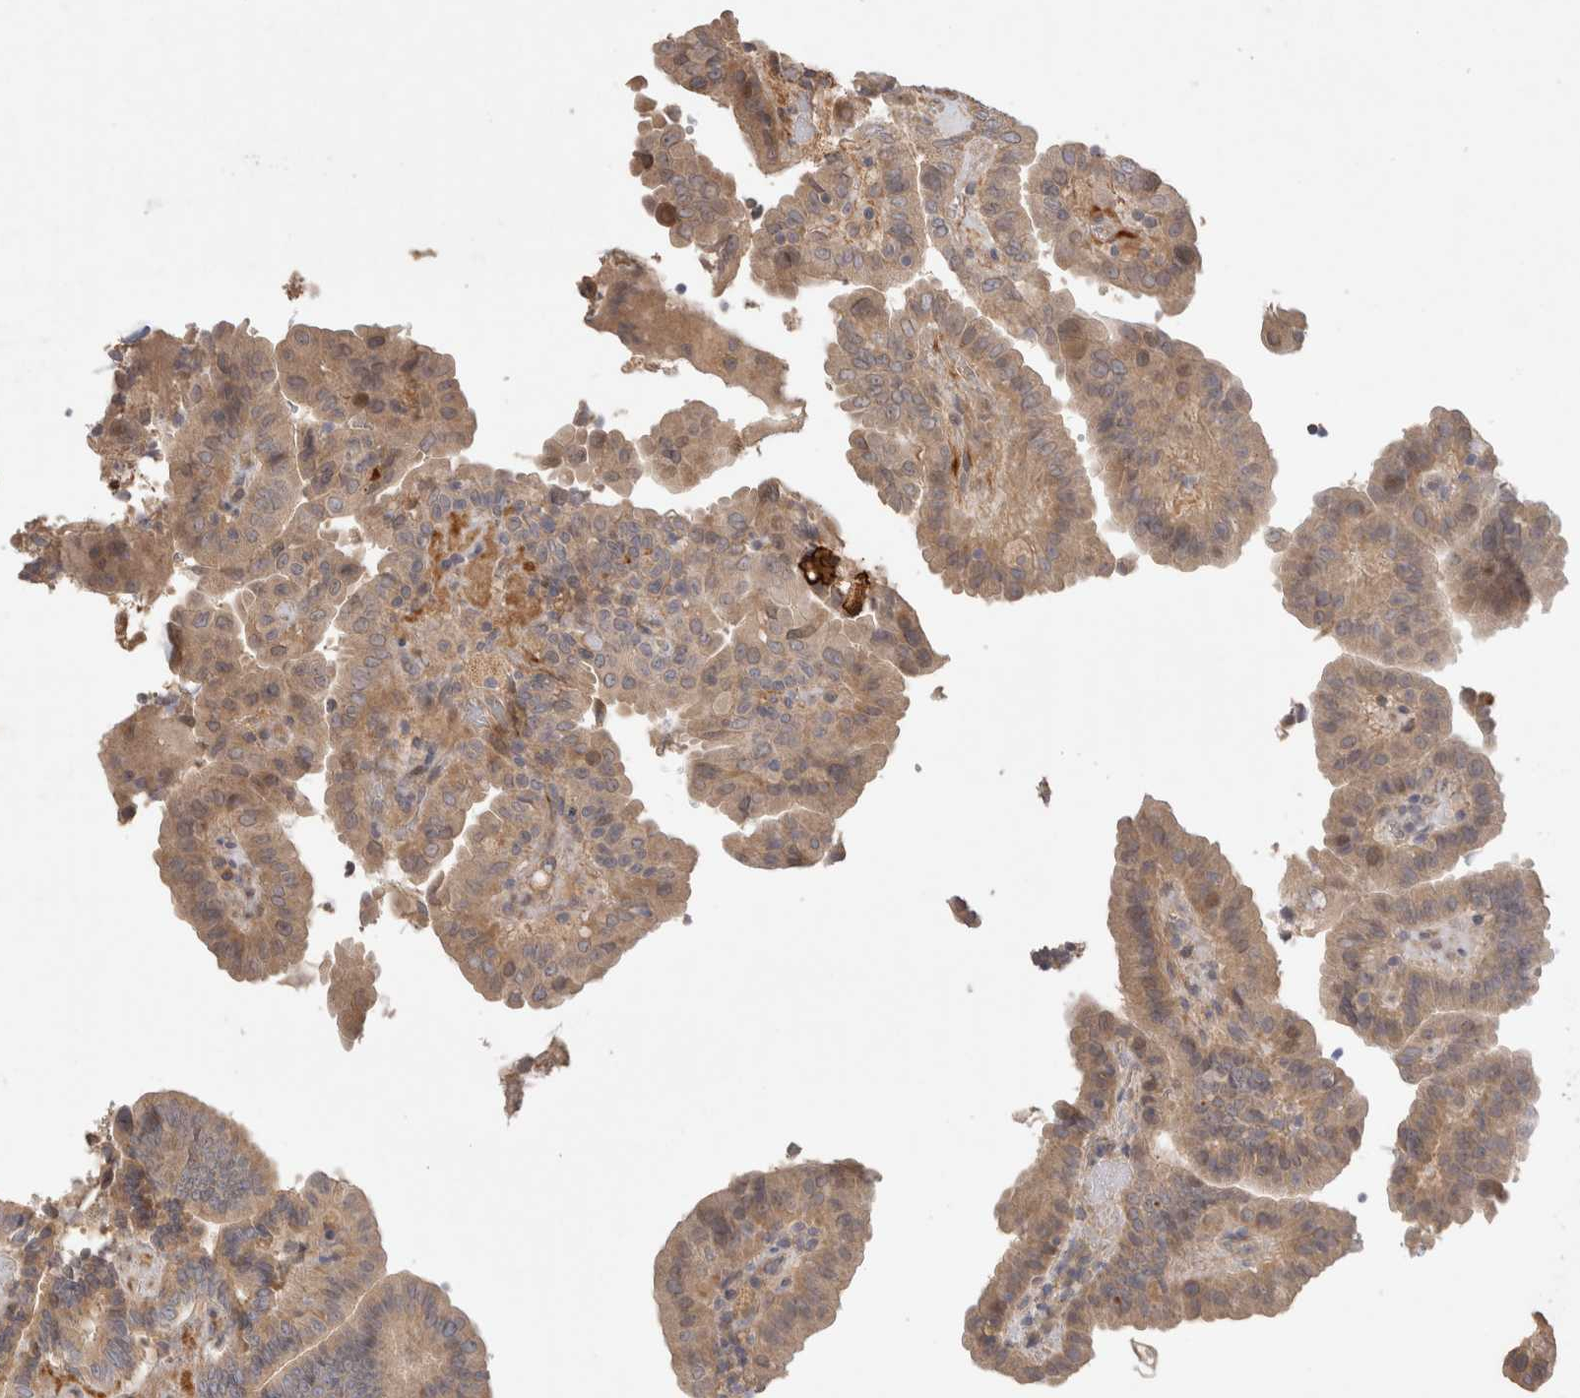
{"staining": {"intensity": "weak", "quantity": ">75%", "location": "cytoplasmic/membranous"}, "tissue": "thyroid cancer", "cell_type": "Tumor cells", "image_type": "cancer", "snomed": [{"axis": "morphology", "description": "Papillary adenocarcinoma, NOS"}, {"axis": "topography", "description": "Thyroid gland"}], "caption": "Papillary adenocarcinoma (thyroid) was stained to show a protein in brown. There is low levels of weak cytoplasmic/membranous staining in about >75% of tumor cells.", "gene": "PPP1R42", "patient": {"sex": "male", "age": 33}}